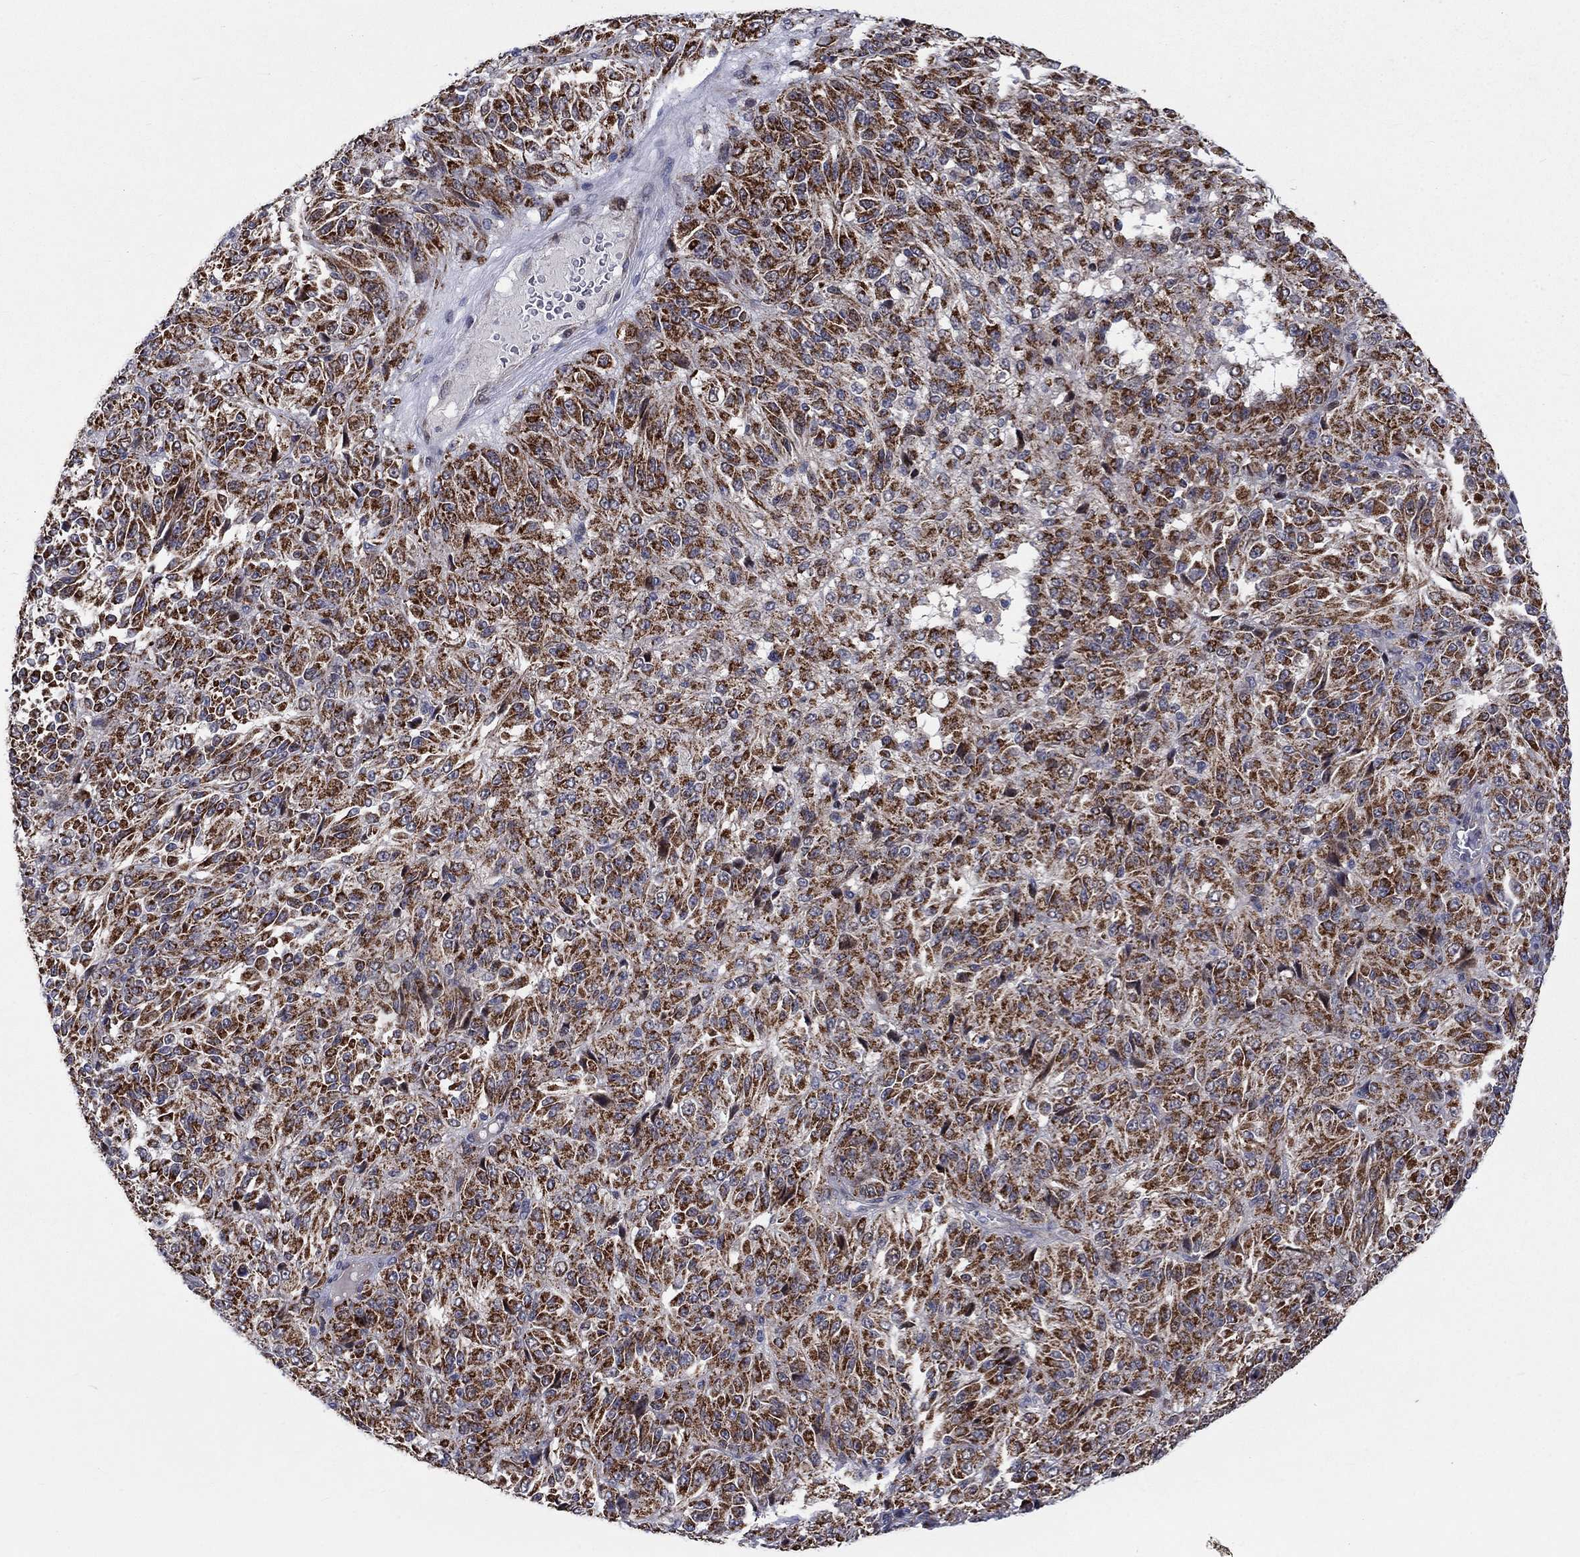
{"staining": {"intensity": "strong", "quantity": ">75%", "location": "cytoplasmic/membranous"}, "tissue": "melanoma", "cell_type": "Tumor cells", "image_type": "cancer", "snomed": [{"axis": "morphology", "description": "Malignant melanoma, Metastatic site"}, {"axis": "topography", "description": "Brain"}], "caption": "Approximately >75% of tumor cells in malignant melanoma (metastatic site) exhibit strong cytoplasmic/membranous protein staining as visualized by brown immunohistochemical staining.", "gene": "SLC35F2", "patient": {"sex": "female", "age": 56}}